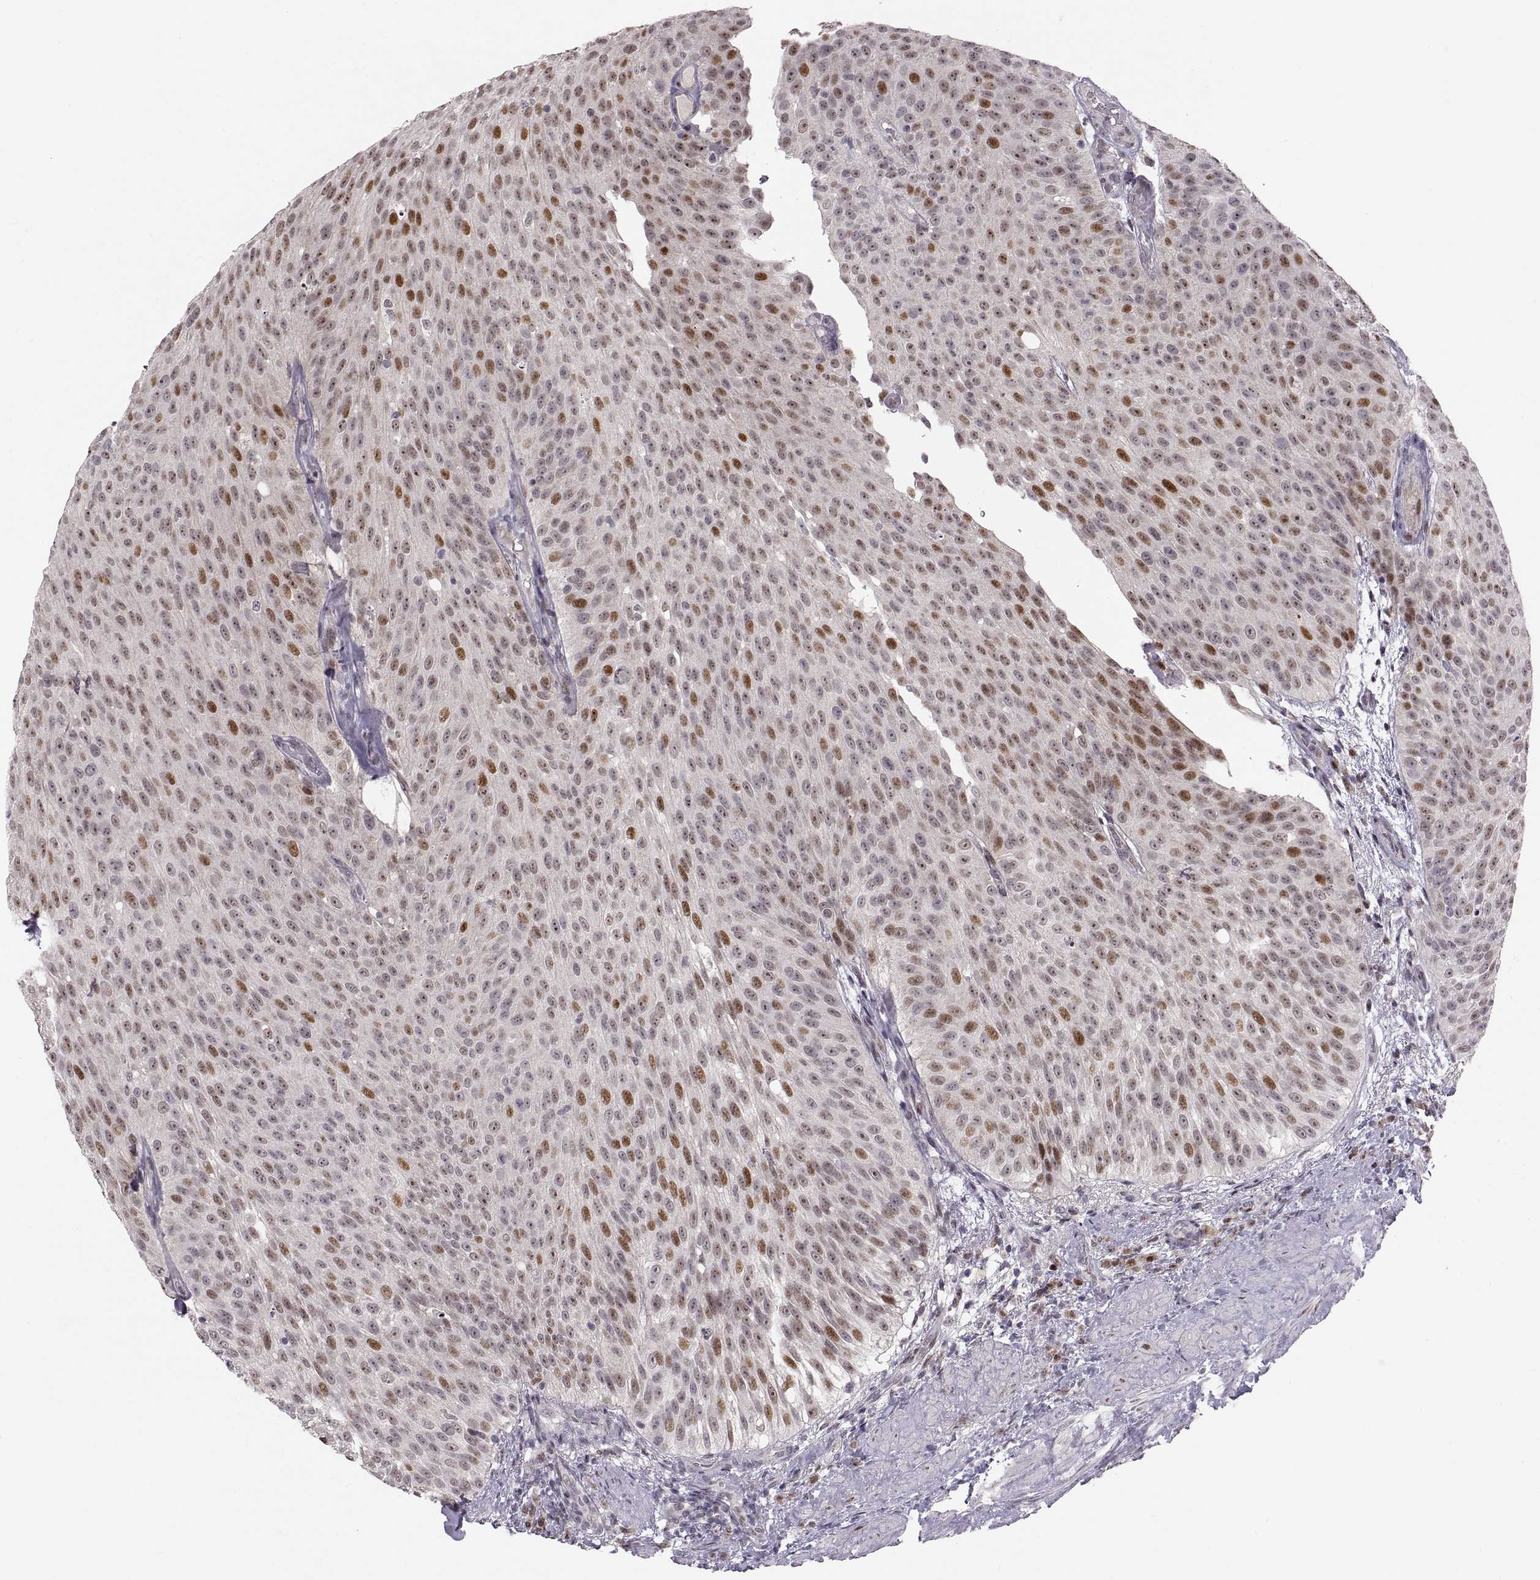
{"staining": {"intensity": "strong", "quantity": "<25%", "location": "nuclear"}, "tissue": "urothelial cancer", "cell_type": "Tumor cells", "image_type": "cancer", "snomed": [{"axis": "morphology", "description": "Urothelial carcinoma, Low grade"}, {"axis": "topography", "description": "Urinary bladder"}], "caption": "Immunohistochemistry of urothelial cancer shows medium levels of strong nuclear expression in approximately <25% of tumor cells.", "gene": "SNAI1", "patient": {"sex": "male", "age": 78}}